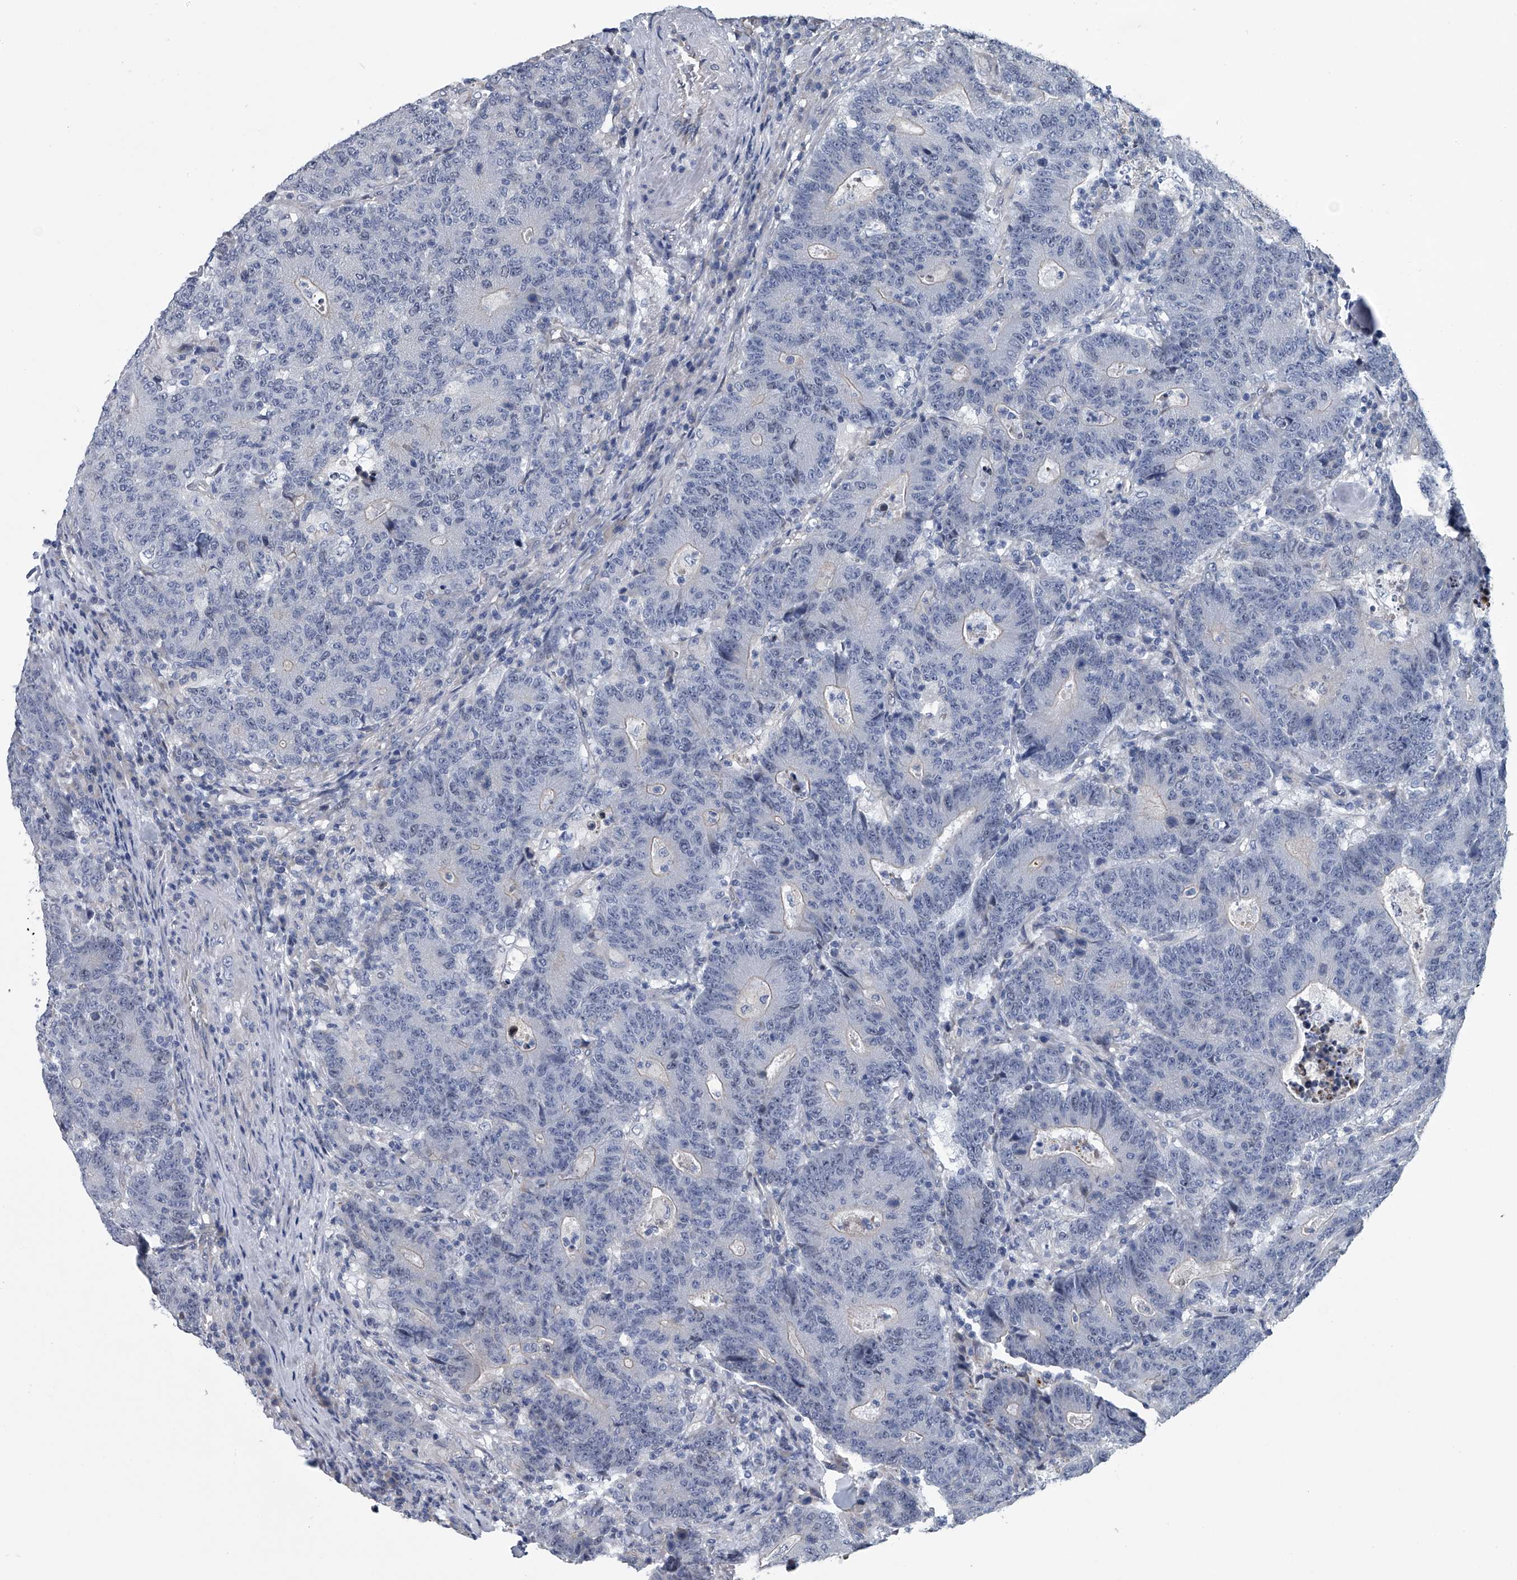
{"staining": {"intensity": "negative", "quantity": "none", "location": "none"}, "tissue": "colorectal cancer", "cell_type": "Tumor cells", "image_type": "cancer", "snomed": [{"axis": "morphology", "description": "Normal tissue, NOS"}, {"axis": "morphology", "description": "Adenocarcinoma, NOS"}, {"axis": "topography", "description": "Colon"}], "caption": "An immunohistochemistry (IHC) histopathology image of colorectal cancer is shown. There is no staining in tumor cells of colorectal cancer.", "gene": "ABCG1", "patient": {"sex": "female", "age": 75}}